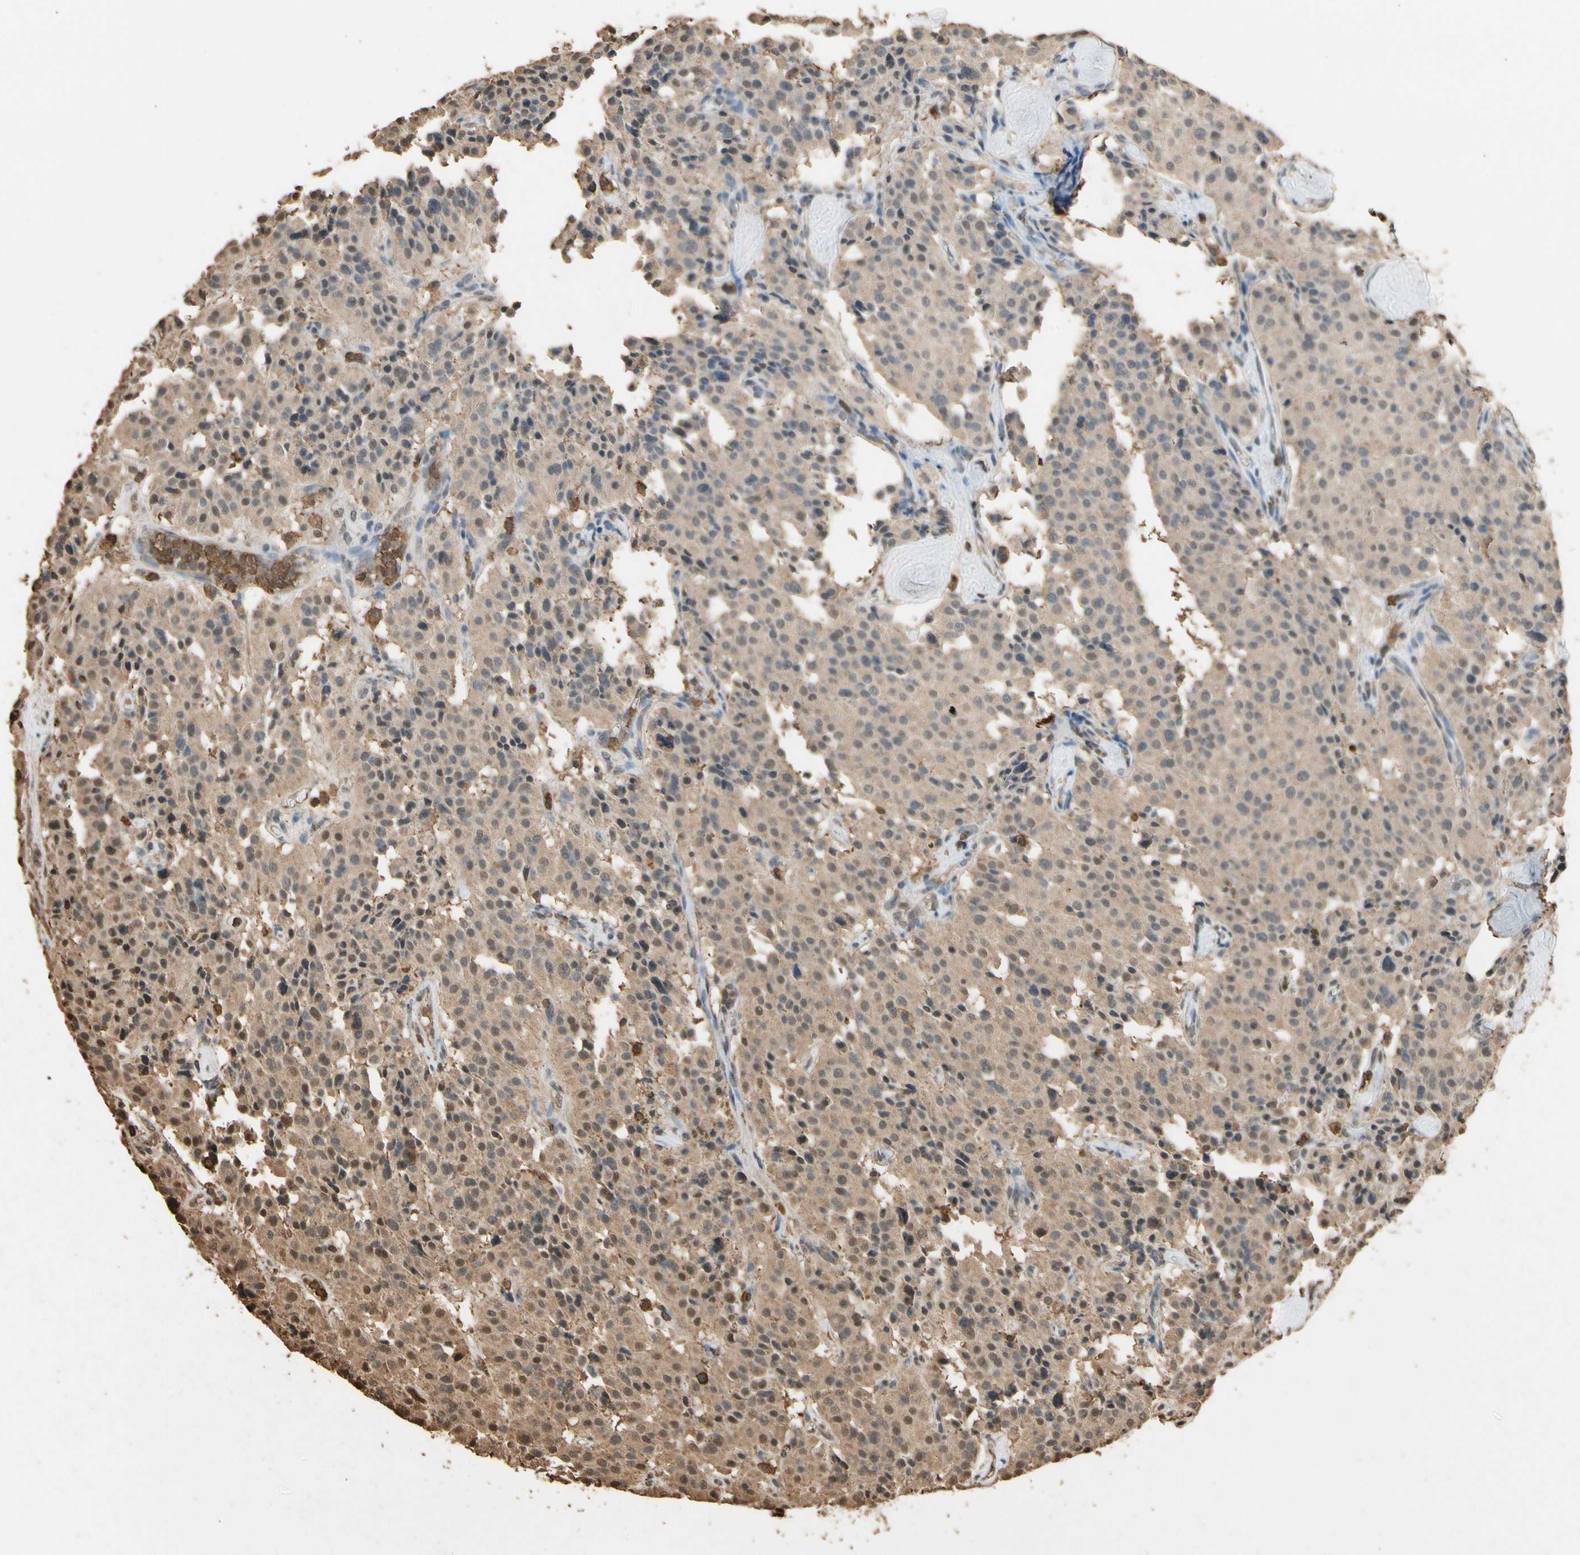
{"staining": {"intensity": "moderate", "quantity": ">75%", "location": "cytoplasmic/membranous,nuclear"}, "tissue": "carcinoid", "cell_type": "Tumor cells", "image_type": "cancer", "snomed": [{"axis": "morphology", "description": "Carcinoid, malignant, NOS"}, {"axis": "topography", "description": "Lung"}], "caption": "Protein expression analysis of carcinoid displays moderate cytoplasmic/membranous and nuclear positivity in approximately >75% of tumor cells. Nuclei are stained in blue.", "gene": "TNFSF13B", "patient": {"sex": "male", "age": 30}}